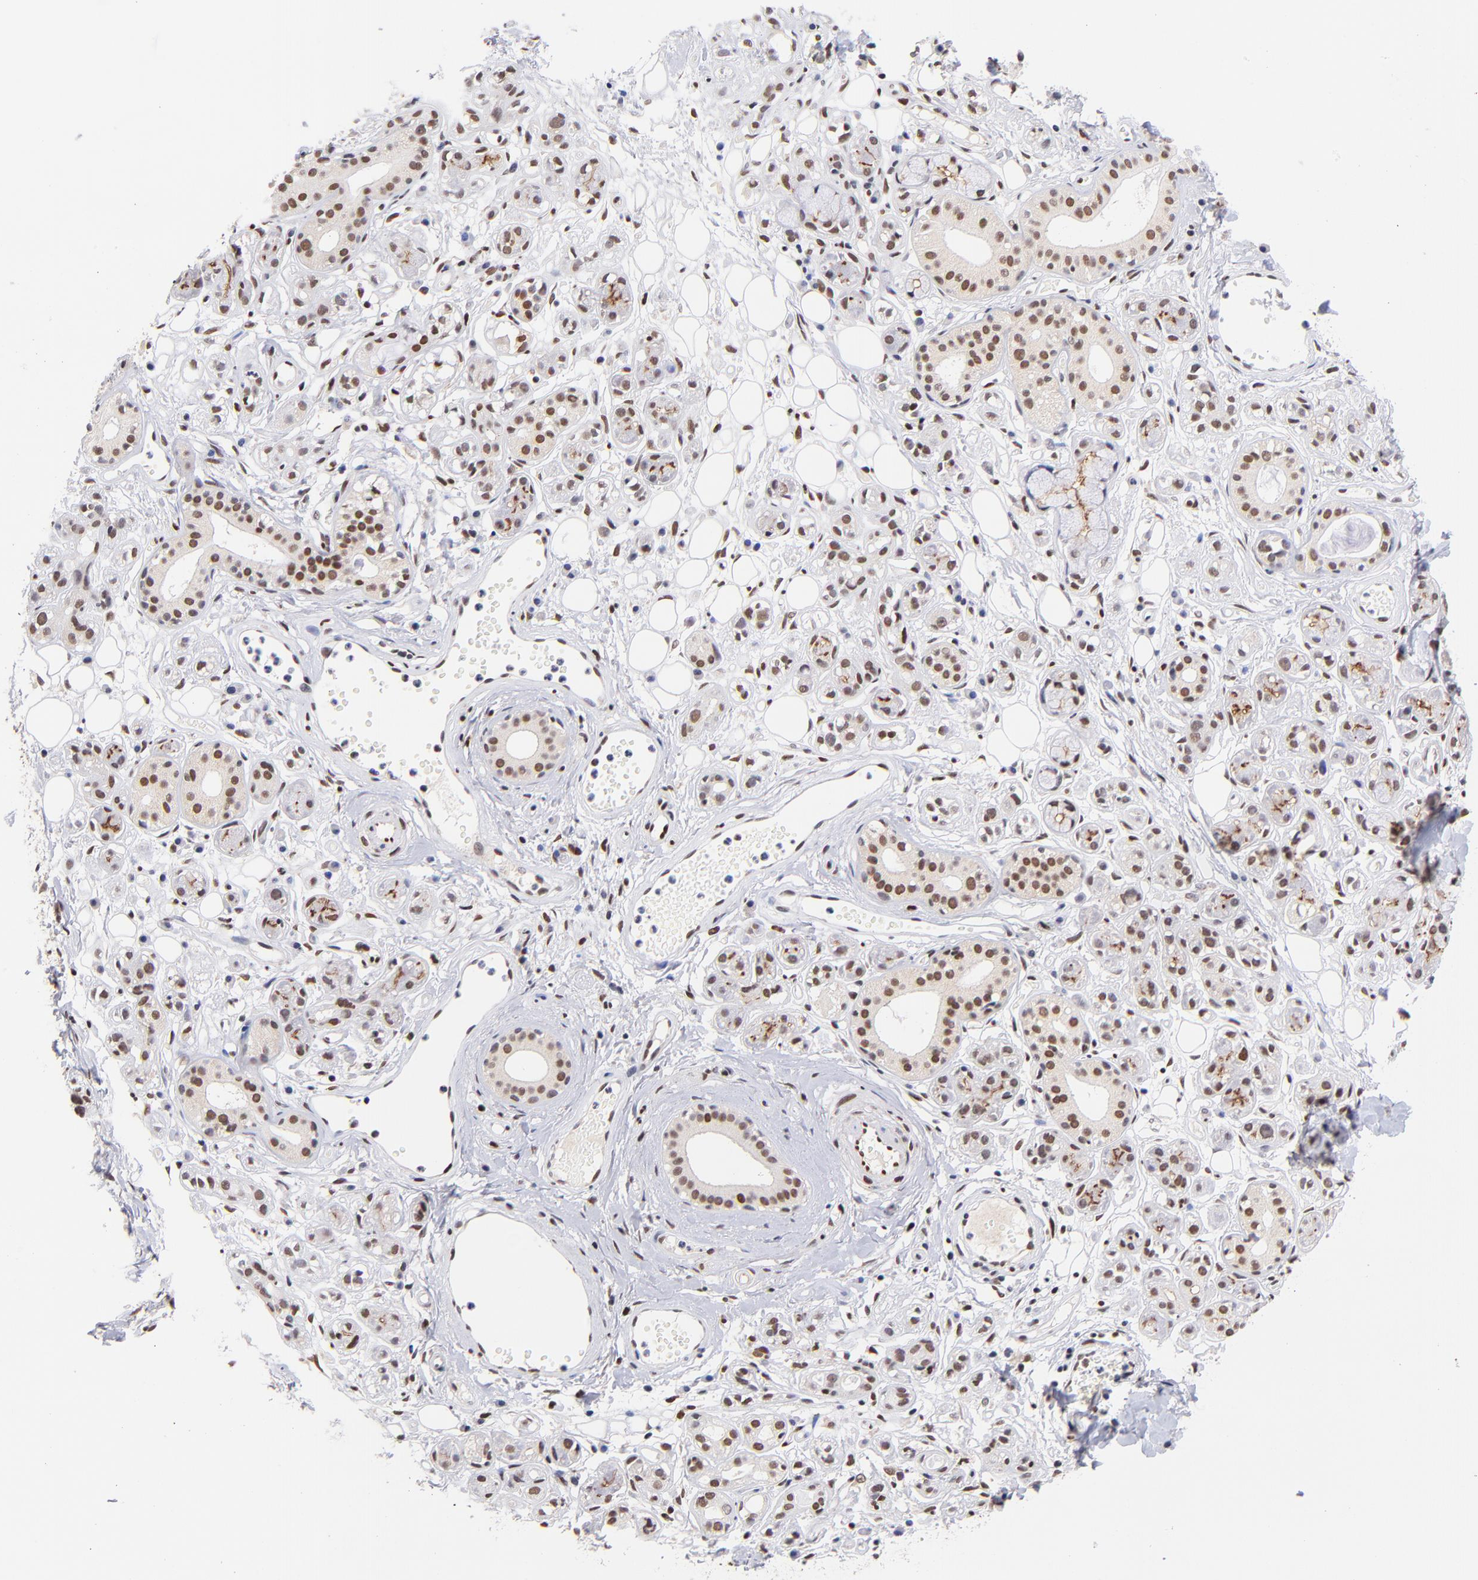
{"staining": {"intensity": "moderate", "quantity": ">75%", "location": "nuclear"}, "tissue": "salivary gland", "cell_type": "Glandular cells", "image_type": "normal", "snomed": [{"axis": "morphology", "description": "Normal tissue, NOS"}, {"axis": "topography", "description": "Salivary gland"}], "caption": "A brown stain labels moderate nuclear positivity of a protein in glandular cells of benign human salivary gland. (DAB (3,3'-diaminobenzidine) IHC, brown staining for protein, blue staining for nuclei).", "gene": "MIDEAS", "patient": {"sex": "male", "age": 54}}